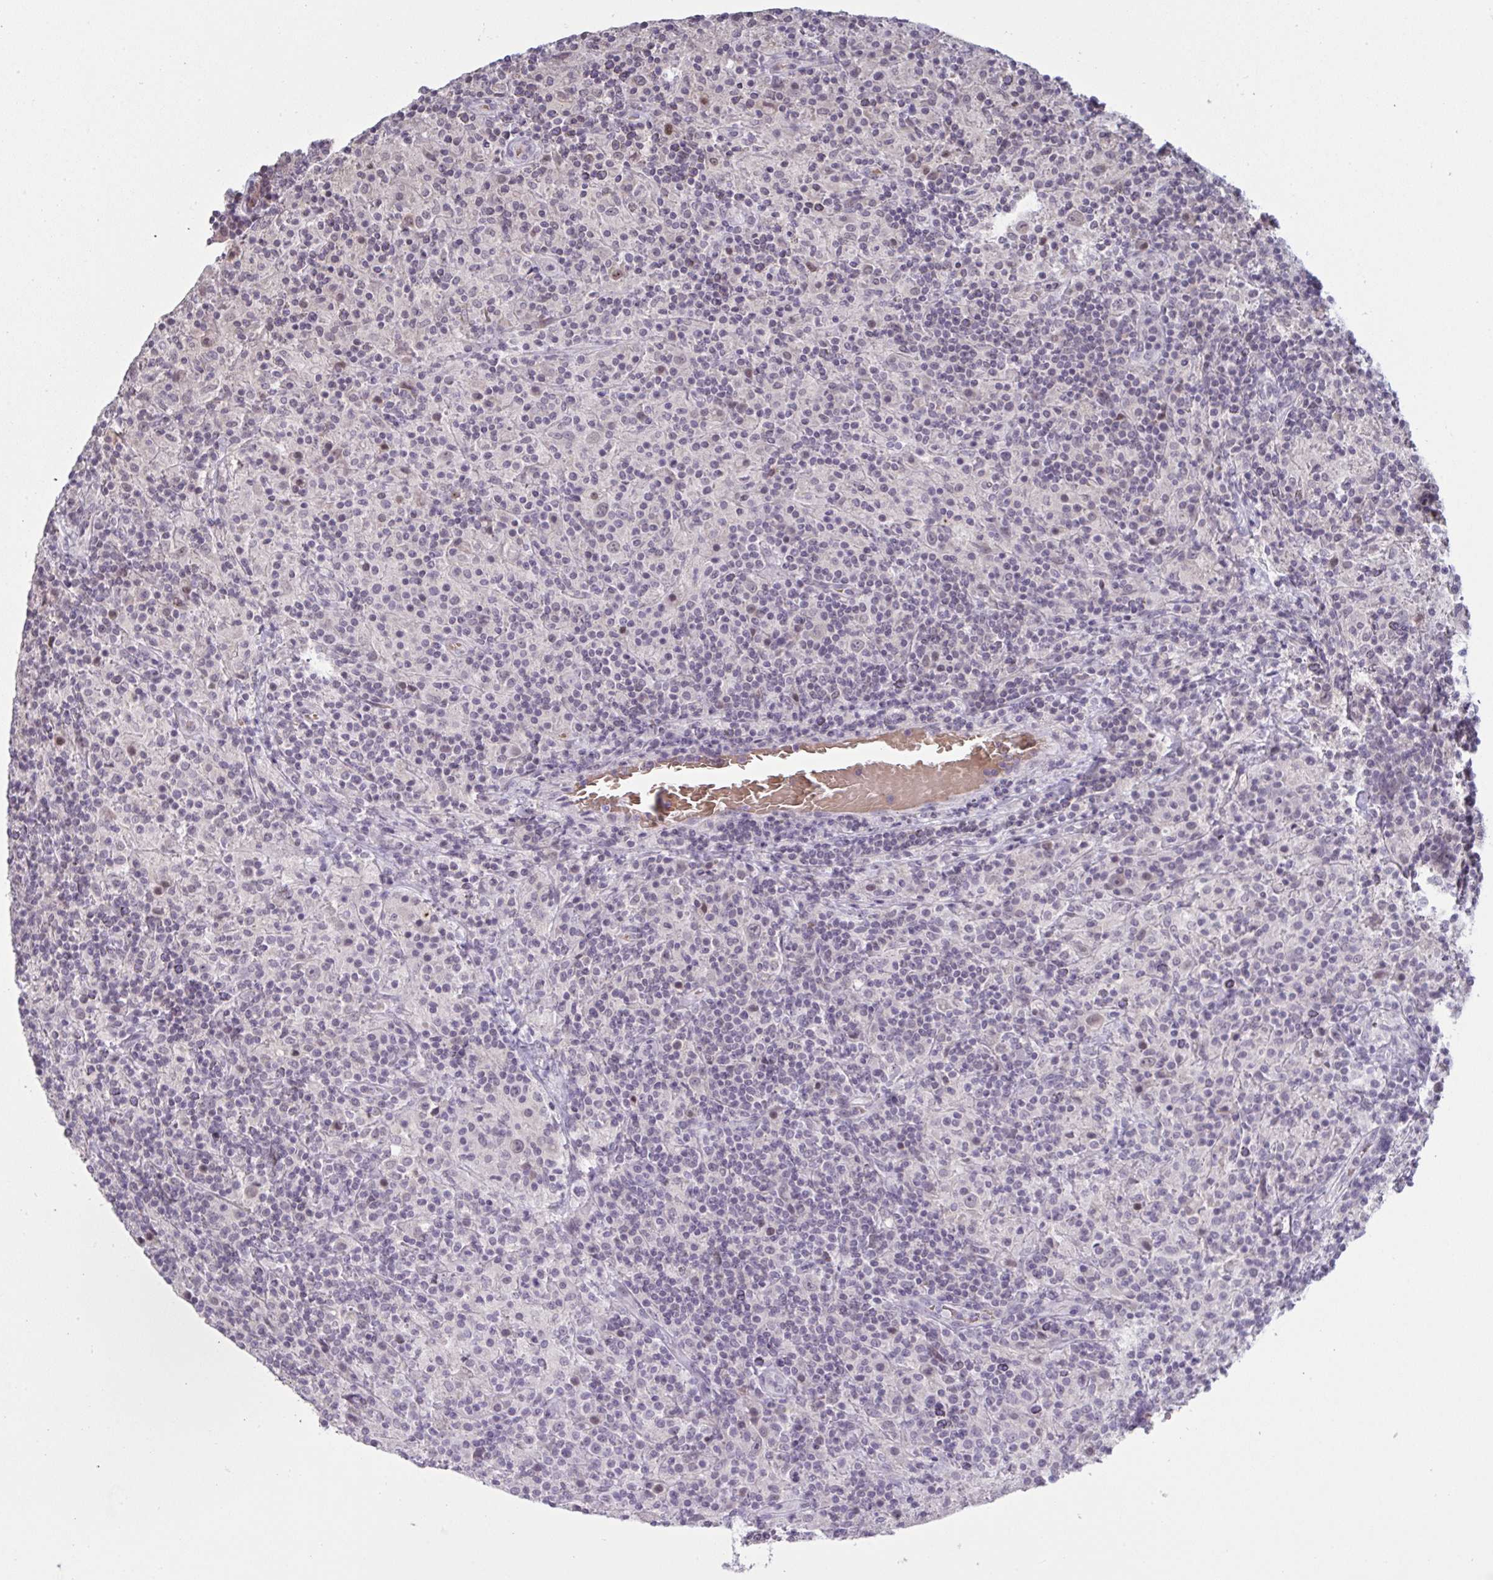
{"staining": {"intensity": "weak", "quantity": "<25%", "location": "nuclear"}, "tissue": "lymphoma", "cell_type": "Tumor cells", "image_type": "cancer", "snomed": [{"axis": "morphology", "description": "Hodgkin's disease, NOS"}, {"axis": "topography", "description": "Lymph node"}], "caption": "Histopathology image shows no significant protein staining in tumor cells of Hodgkin's disease.", "gene": "ZNF784", "patient": {"sex": "male", "age": 70}}